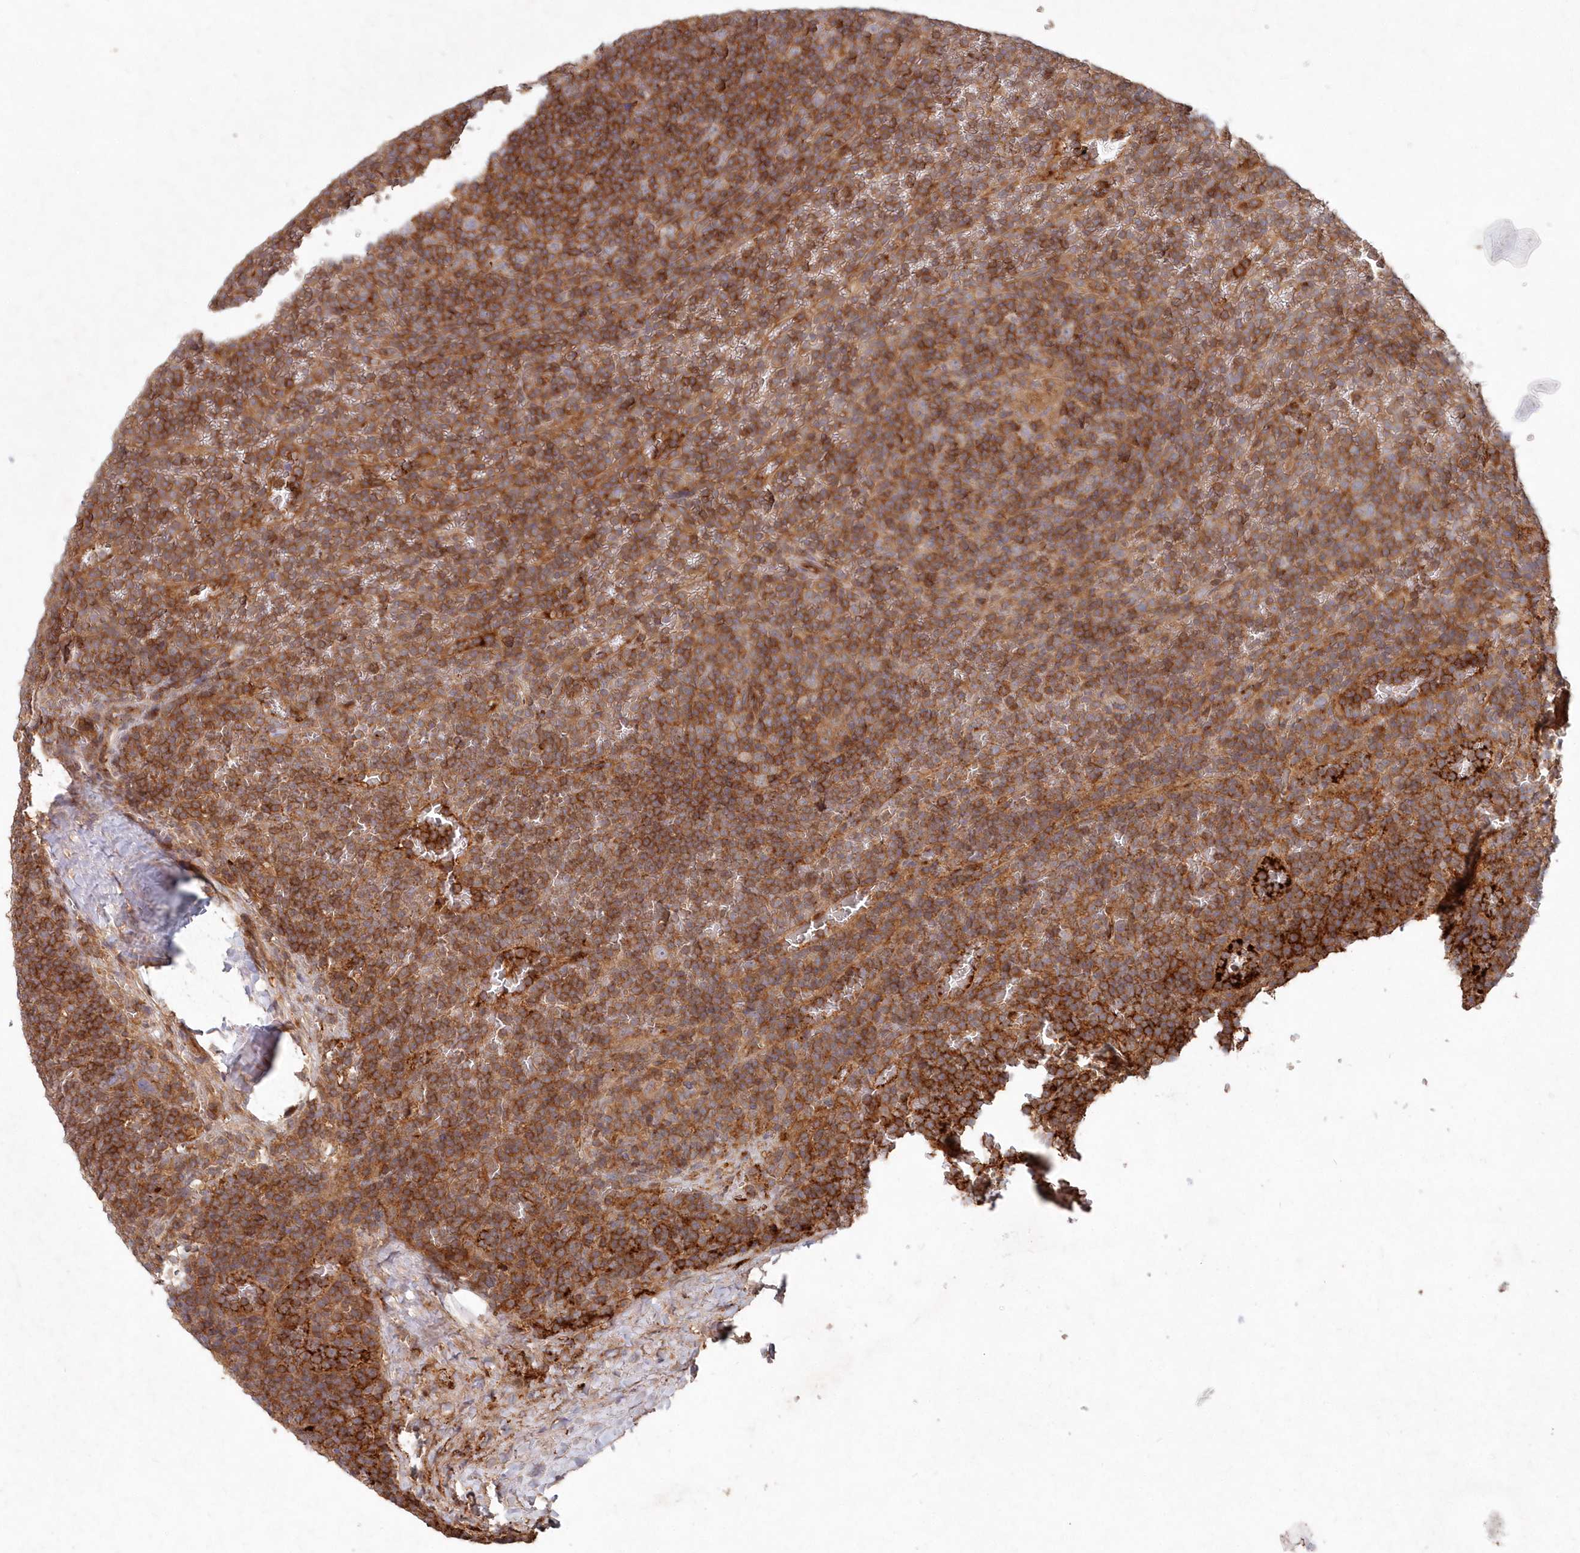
{"staining": {"intensity": "moderate", "quantity": ">75%", "location": "cytoplasmic/membranous"}, "tissue": "lymphoma", "cell_type": "Tumor cells", "image_type": "cancer", "snomed": [{"axis": "morphology", "description": "Malignant lymphoma, non-Hodgkin's type, Low grade"}, {"axis": "topography", "description": "Spleen"}], "caption": "DAB (3,3'-diaminobenzidine) immunohistochemical staining of human malignant lymphoma, non-Hodgkin's type (low-grade) demonstrates moderate cytoplasmic/membranous protein staining in about >75% of tumor cells.", "gene": "ABHD14B", "patient": {"sex": "female", "age": 19}}